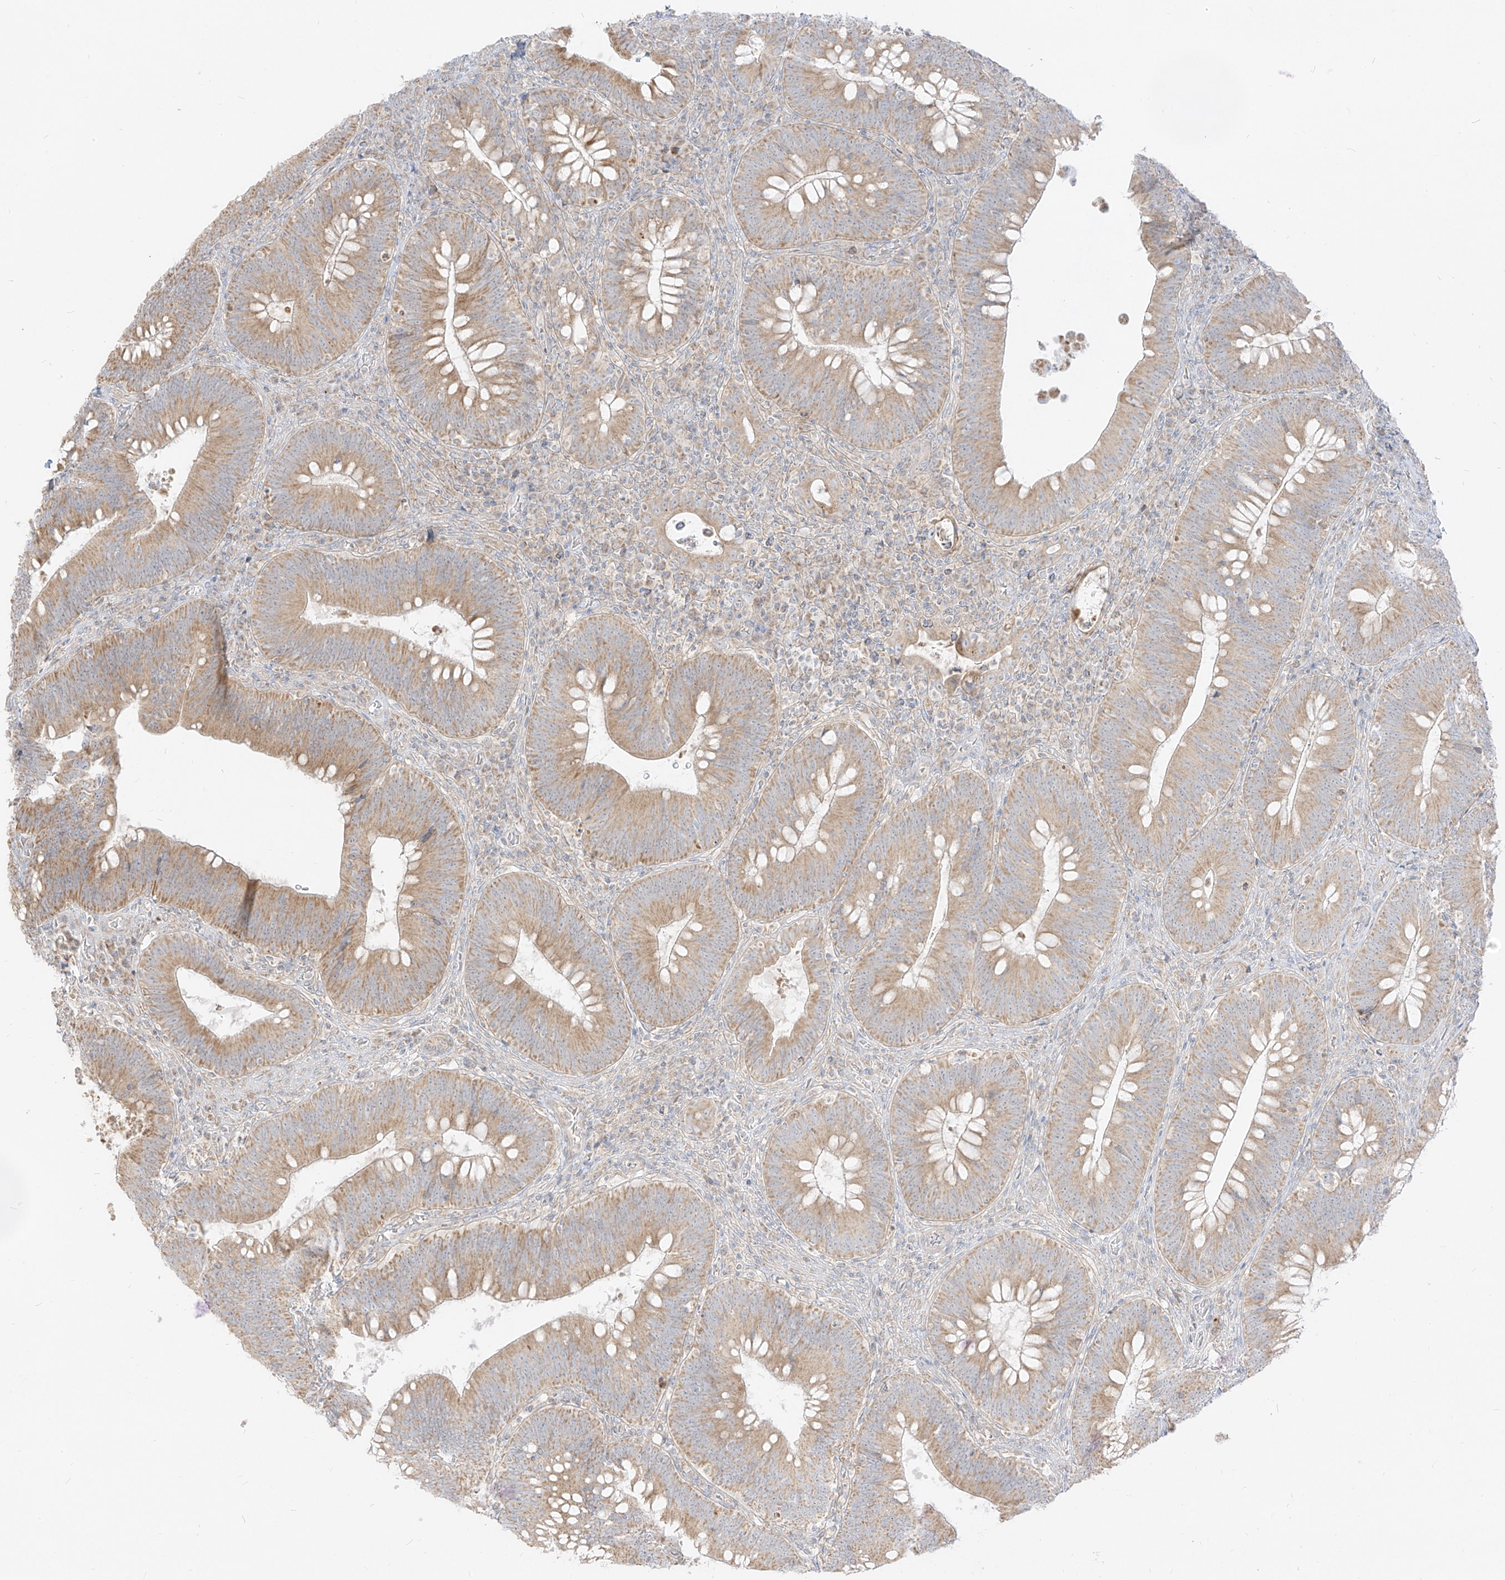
{"staining": {"intensity": "moderate", "quantity": ">75%", "location": "cytoplasmic/membranous"}, "tissue": "colorectal cancer", "cell_type": "Tumor cells", "image_type": "cancer", "snomed": [{"axis": "morphology", "description": "Normal tissue, NOS"}, {"axis": "topography", "description": "Colon"}], "caption": "An image showing moderate cytoplasmic/membranous positivity in approximately >75% of tumor cells in colorectal cancer, as visualized by brown immunohistochemical staining.", "gene": "ZIM3", "patient": {"sex": "female", "age": 82}}